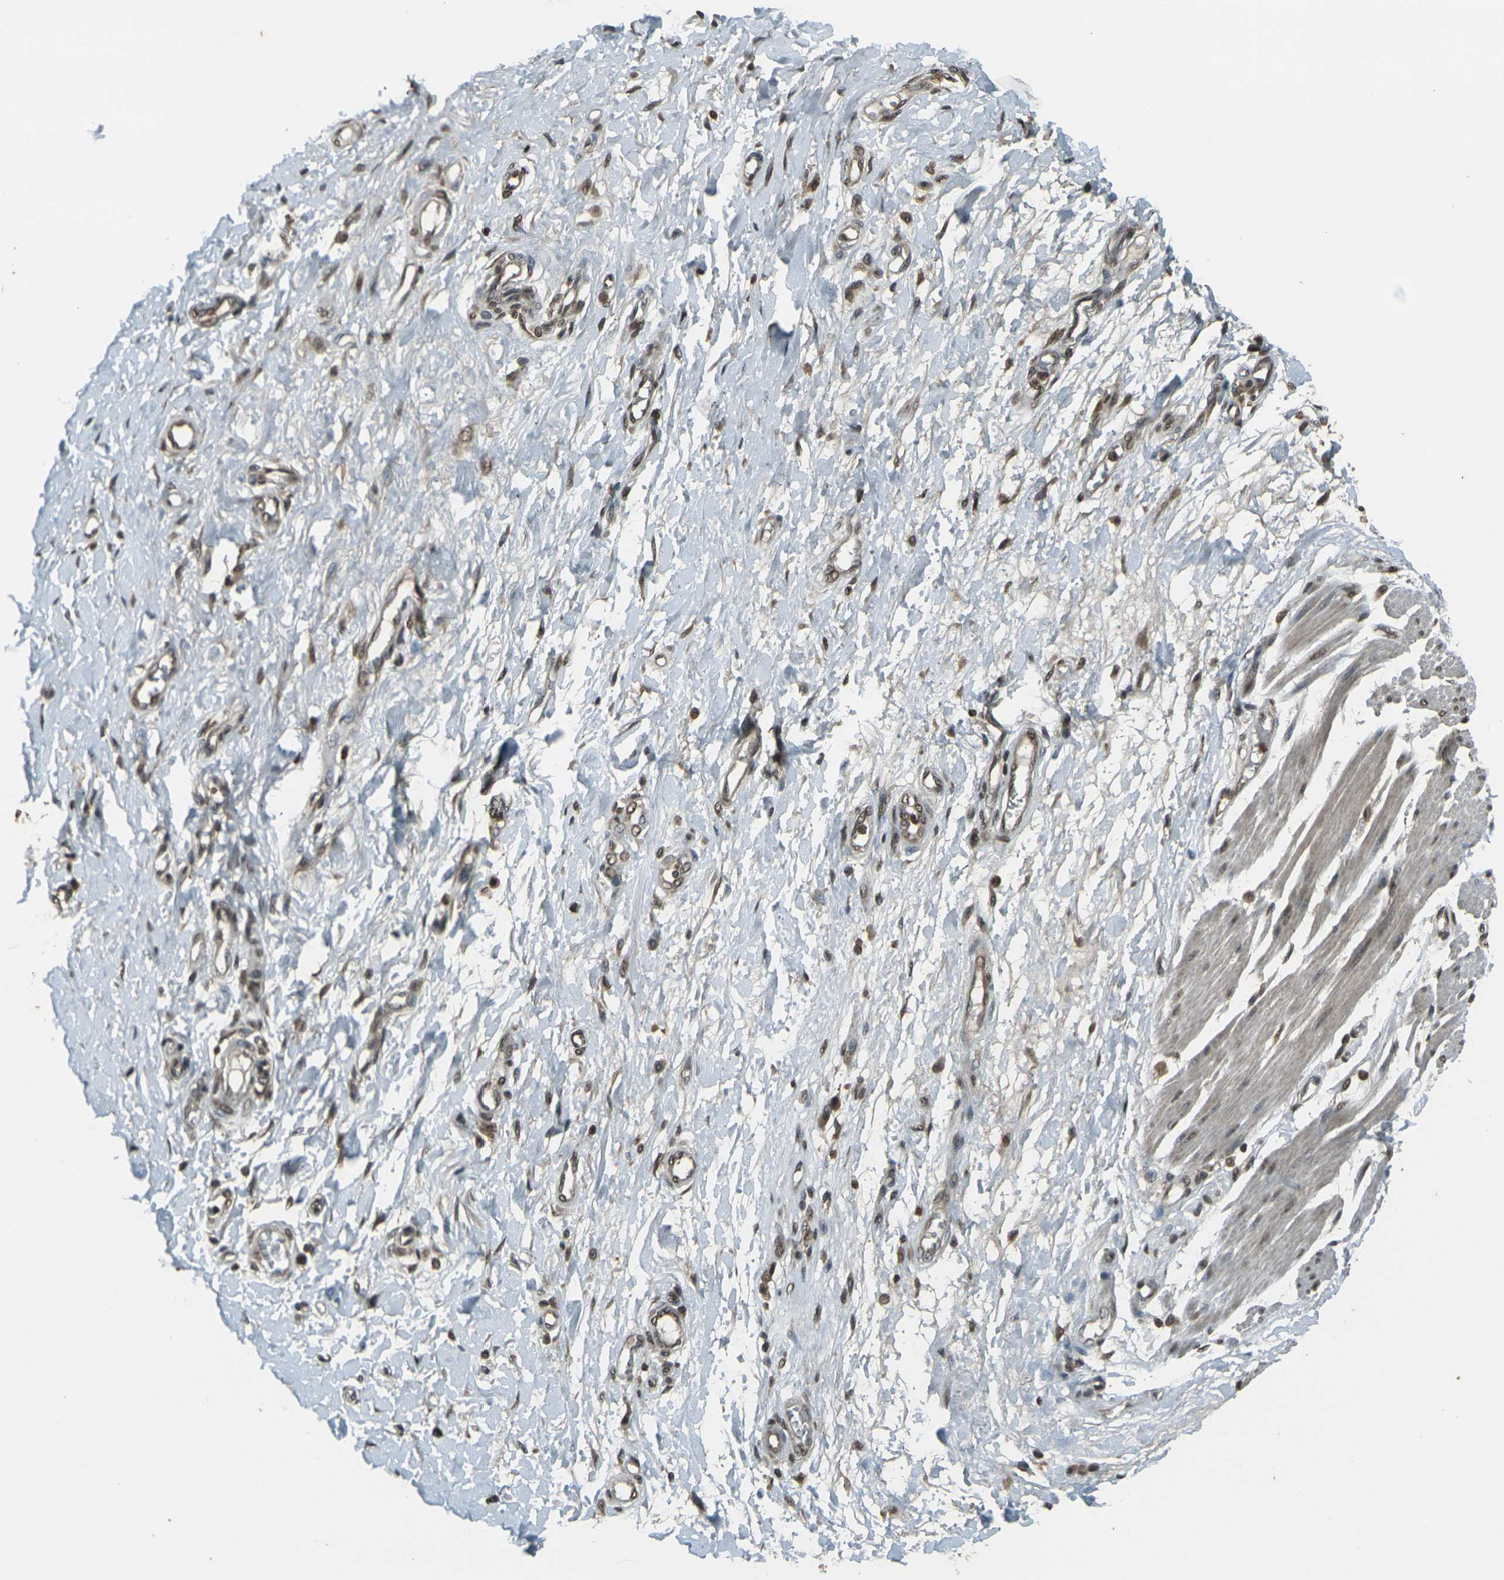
{"staining": {"intensity": "moderate", "quantity": ">75%", "location": "nuclear"}, "tissue": "adipose tissue", "cell_type": "Adipocytes", "image_type": "normal", "snomed": [{"axis": "morphology", "description": "Normal tissue, NOS"}, {"axis": "morphology", "description": "Adenocarcinoma, NOS"}, {"axis": "topography", "description": "Esophagus"}], "caption": "A micrograph of adipose tissue stained for a protein reveals moderate nuclear brown staining in adipocytes. The protein of interest is stained brown, and the nuclei are stained in blue (DAB IHC with brightfield microscopy, high magnification).", "gene": "PRPF8", "patient": {"sex": "male", "age": 62}}